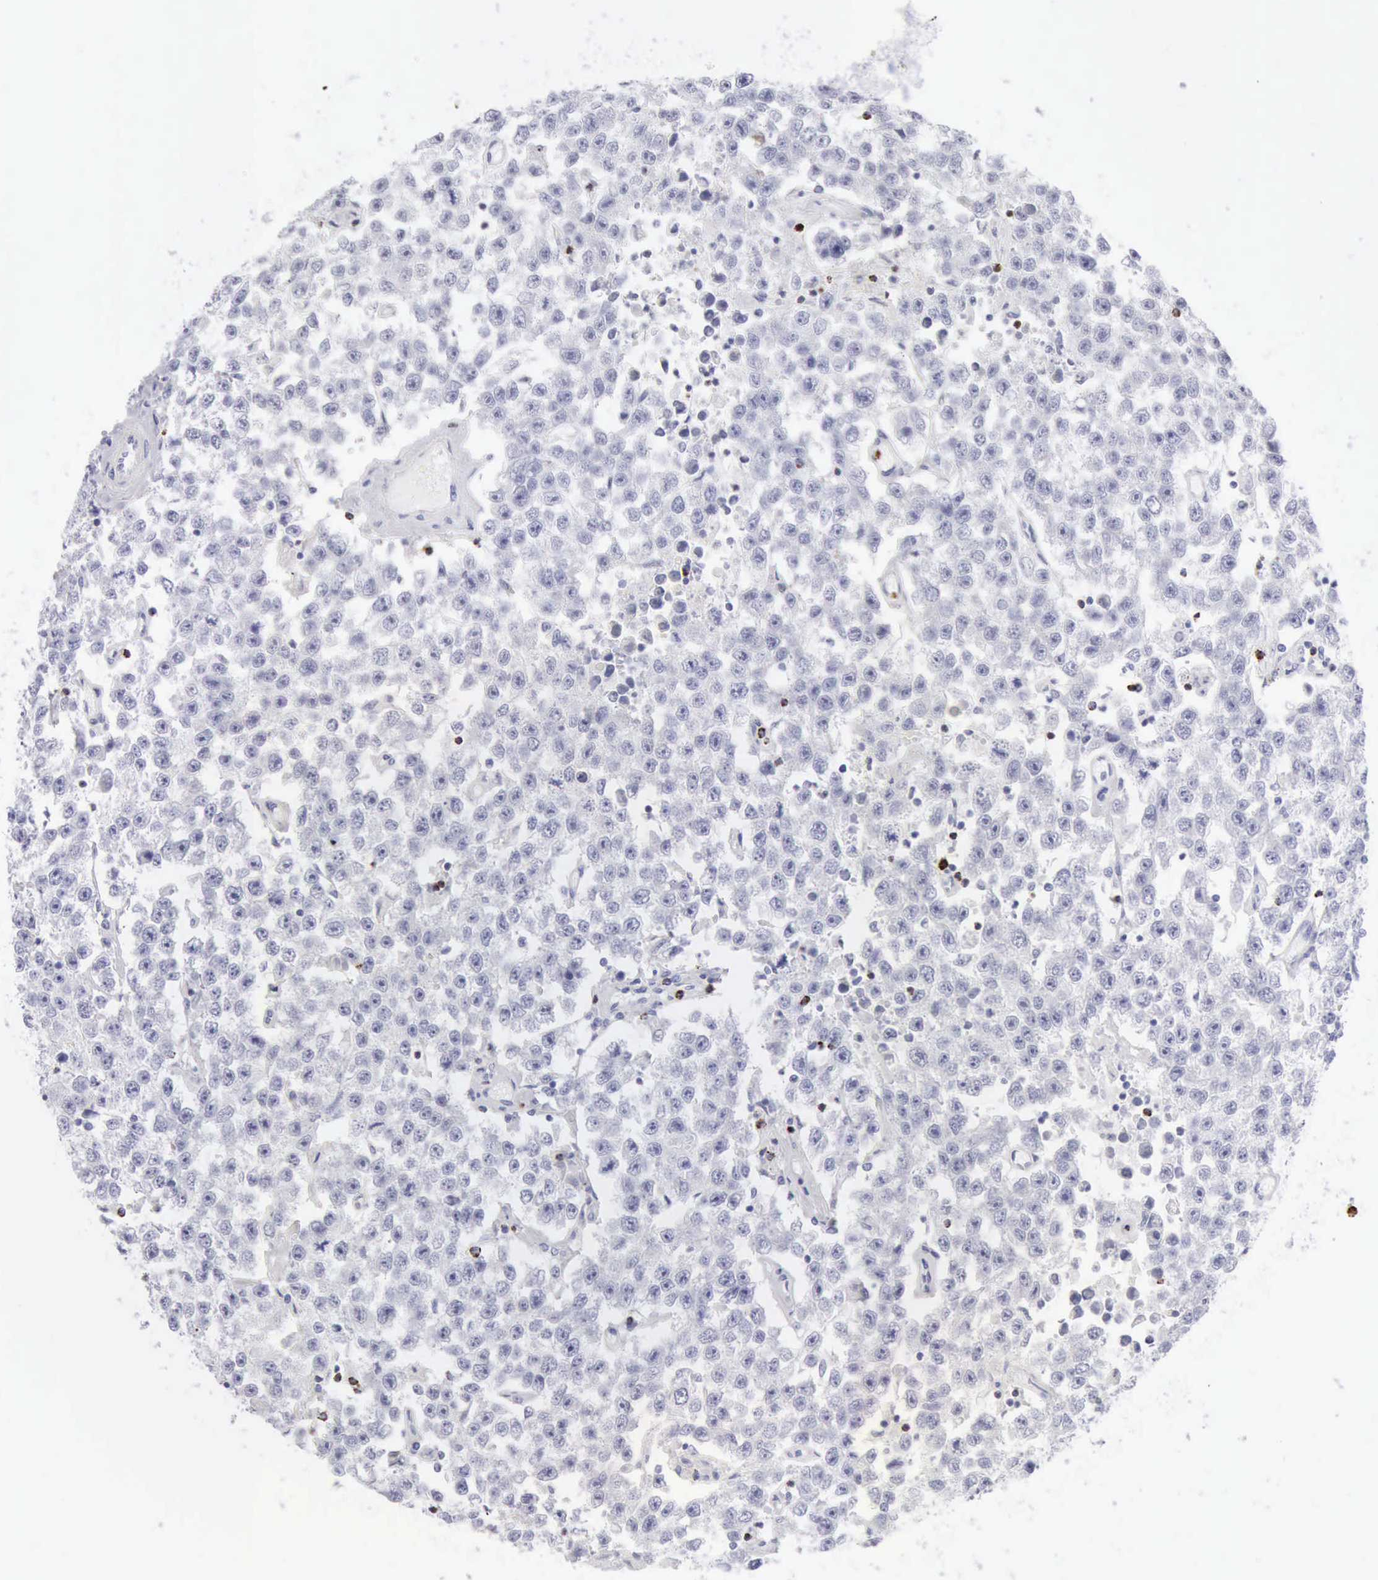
{"staining": {"intensity": "negative", "quantity": "none", "location": "none"}, "tissue": "testis cancer", "cell_type": "Tumor cells", "image_type": "cancer", "snomed": [{"axis": "morphology", "description": "Seminoma, NOS"}, {"axis": "topography", "description": "Testis"}], "caption": "Testis cancer was stained to show a protein in brown. There is no significant positivity in tumor cells.", "gene": "GZMB", "patient": {"sex": "male", "age": 52}}